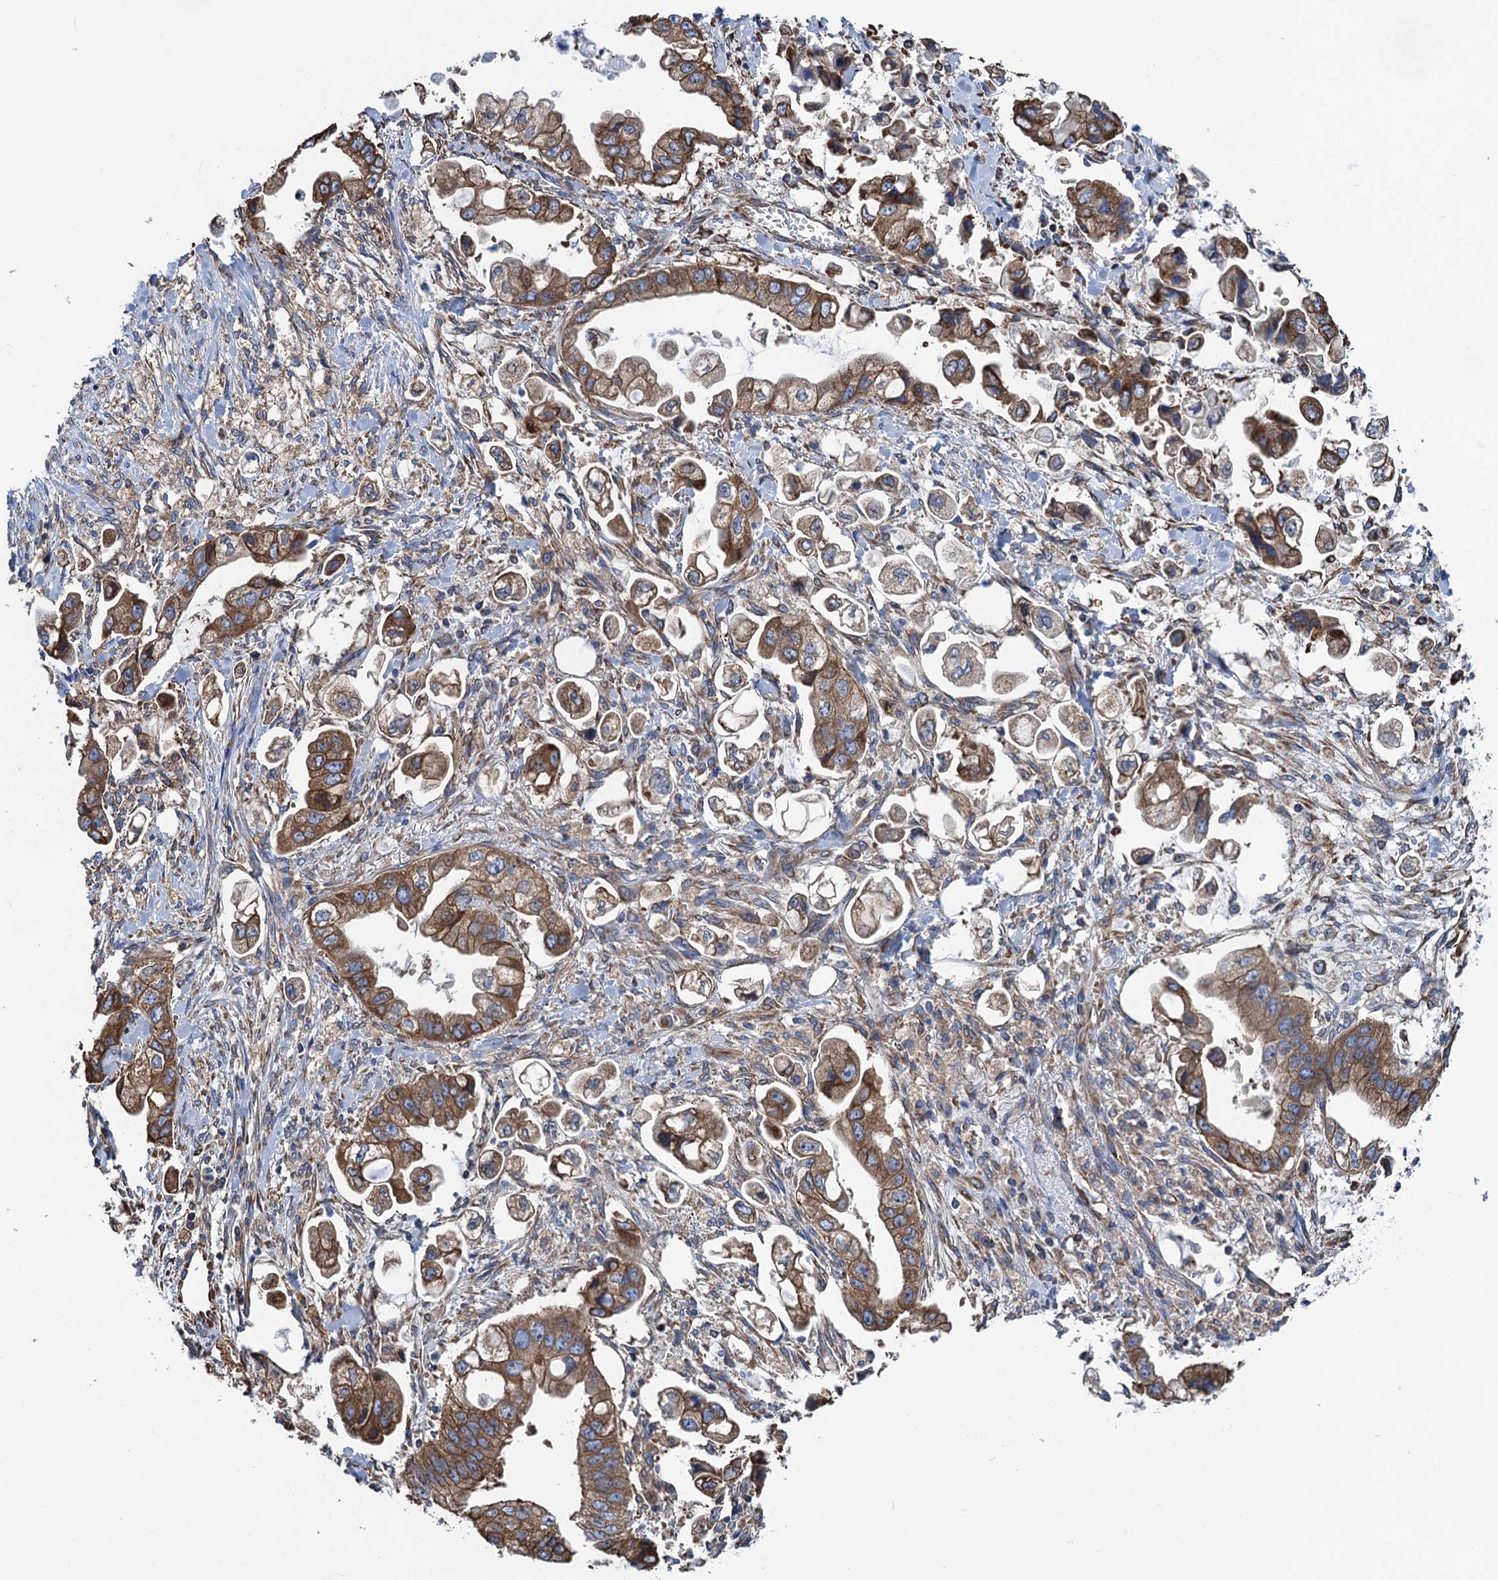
{"staining": {"intensity": "moderate", "quantity": ">75%", "location": "cytoplasmic/membranous"}, "tissue": "stomach cancer", "cell_type": "Tumor cells", "image_type": "cancer", "snomed": [{"axis": "morphology", "description": "Adenocarcinoma, NOS"}, {"axis": "topography", "description": "Stomach"}], "caption": "There is medium levels of moderate cytoplasmic/membranous positivity in tumor cells of stomach cancer (adenocarcinoma), as demonstrated by immunohistochemical staining (brown color).", "gene": "SLC12A7", "patient": {"sex": "male", "age": 62}}